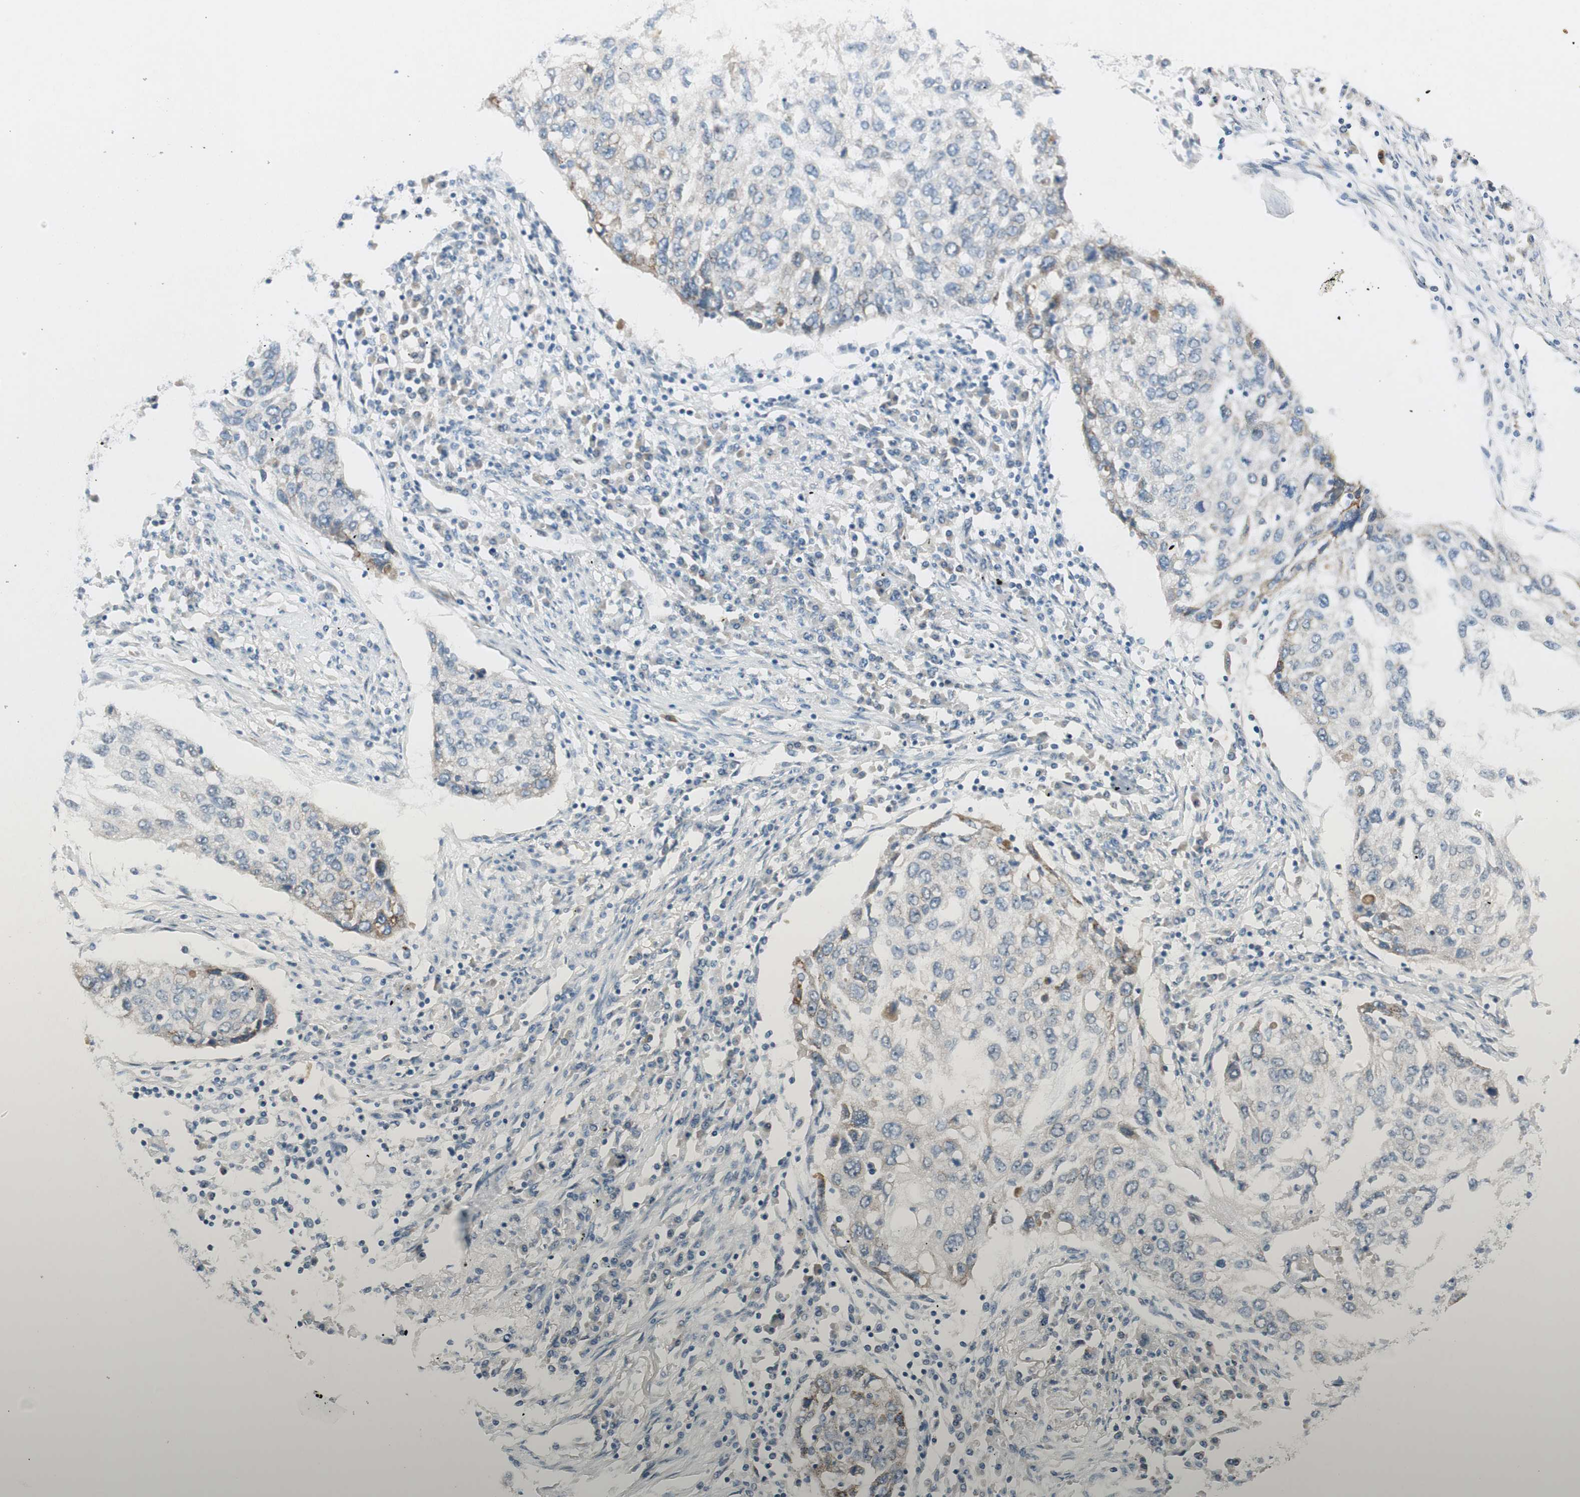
{"staining": {"intensity": "negative", "quantity": "none", "location": "none"}, "tissue": "lung cancer", "cell_type": "Tumor cells", "image_type": "cancer", "snomed": [{"axis": "morphology", "description": "Squamous cell carcinoma, NOS"}, {"axis": "topography", "description": "Lung"}], "caption": "Immunohistochemical staining of lung cancer reveals no significant expression in tumor cells.", "gene": "B4GALNT1", "patient": {"sex": "female", "age": 63}}